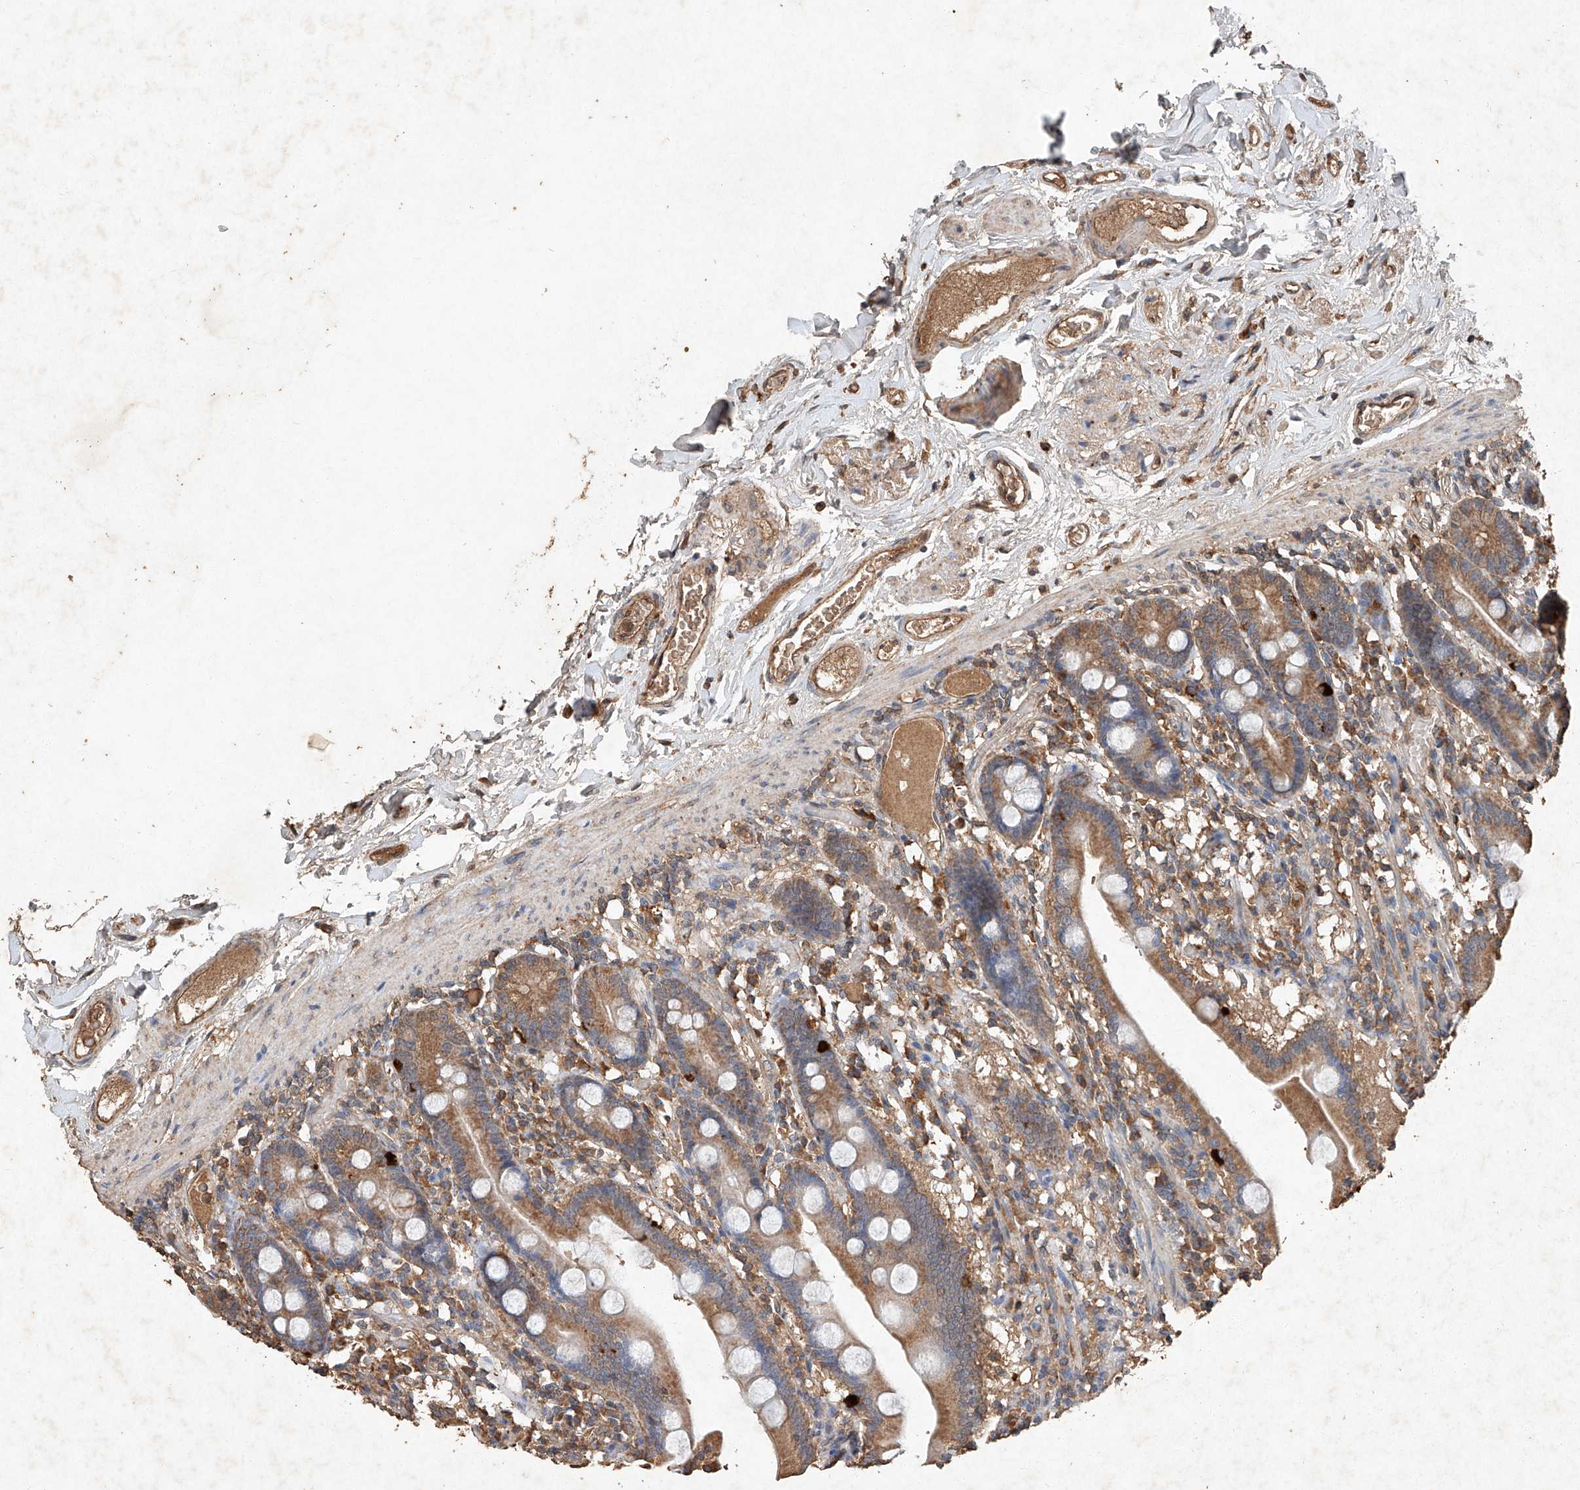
{"staining": {"intensity": "moderate", "quantity": ">75%", "location": "cytoplasmic/membranous"}, "tissue": "duodenum", "cell_type": "Glandular cells", "image_type": "normal", "snomed": [{"axis": "morphology", "description": "Normal tissue, NOS"}, {"axis": "topography", "description": "Duodenum"}], "caption": "Glandular cells show medium levels of moderate cytoplasmic/membranous positivity in approximately >75% of cells in unremarkable human duodenum. (Stains: DAB (3,3'-diaminobenzidine) in brown, nuclei in blue, Microscopy: brightfield microscopy at high magnification).", "gene": "STK3", "patient": {"sex": "male", "age": 55}}